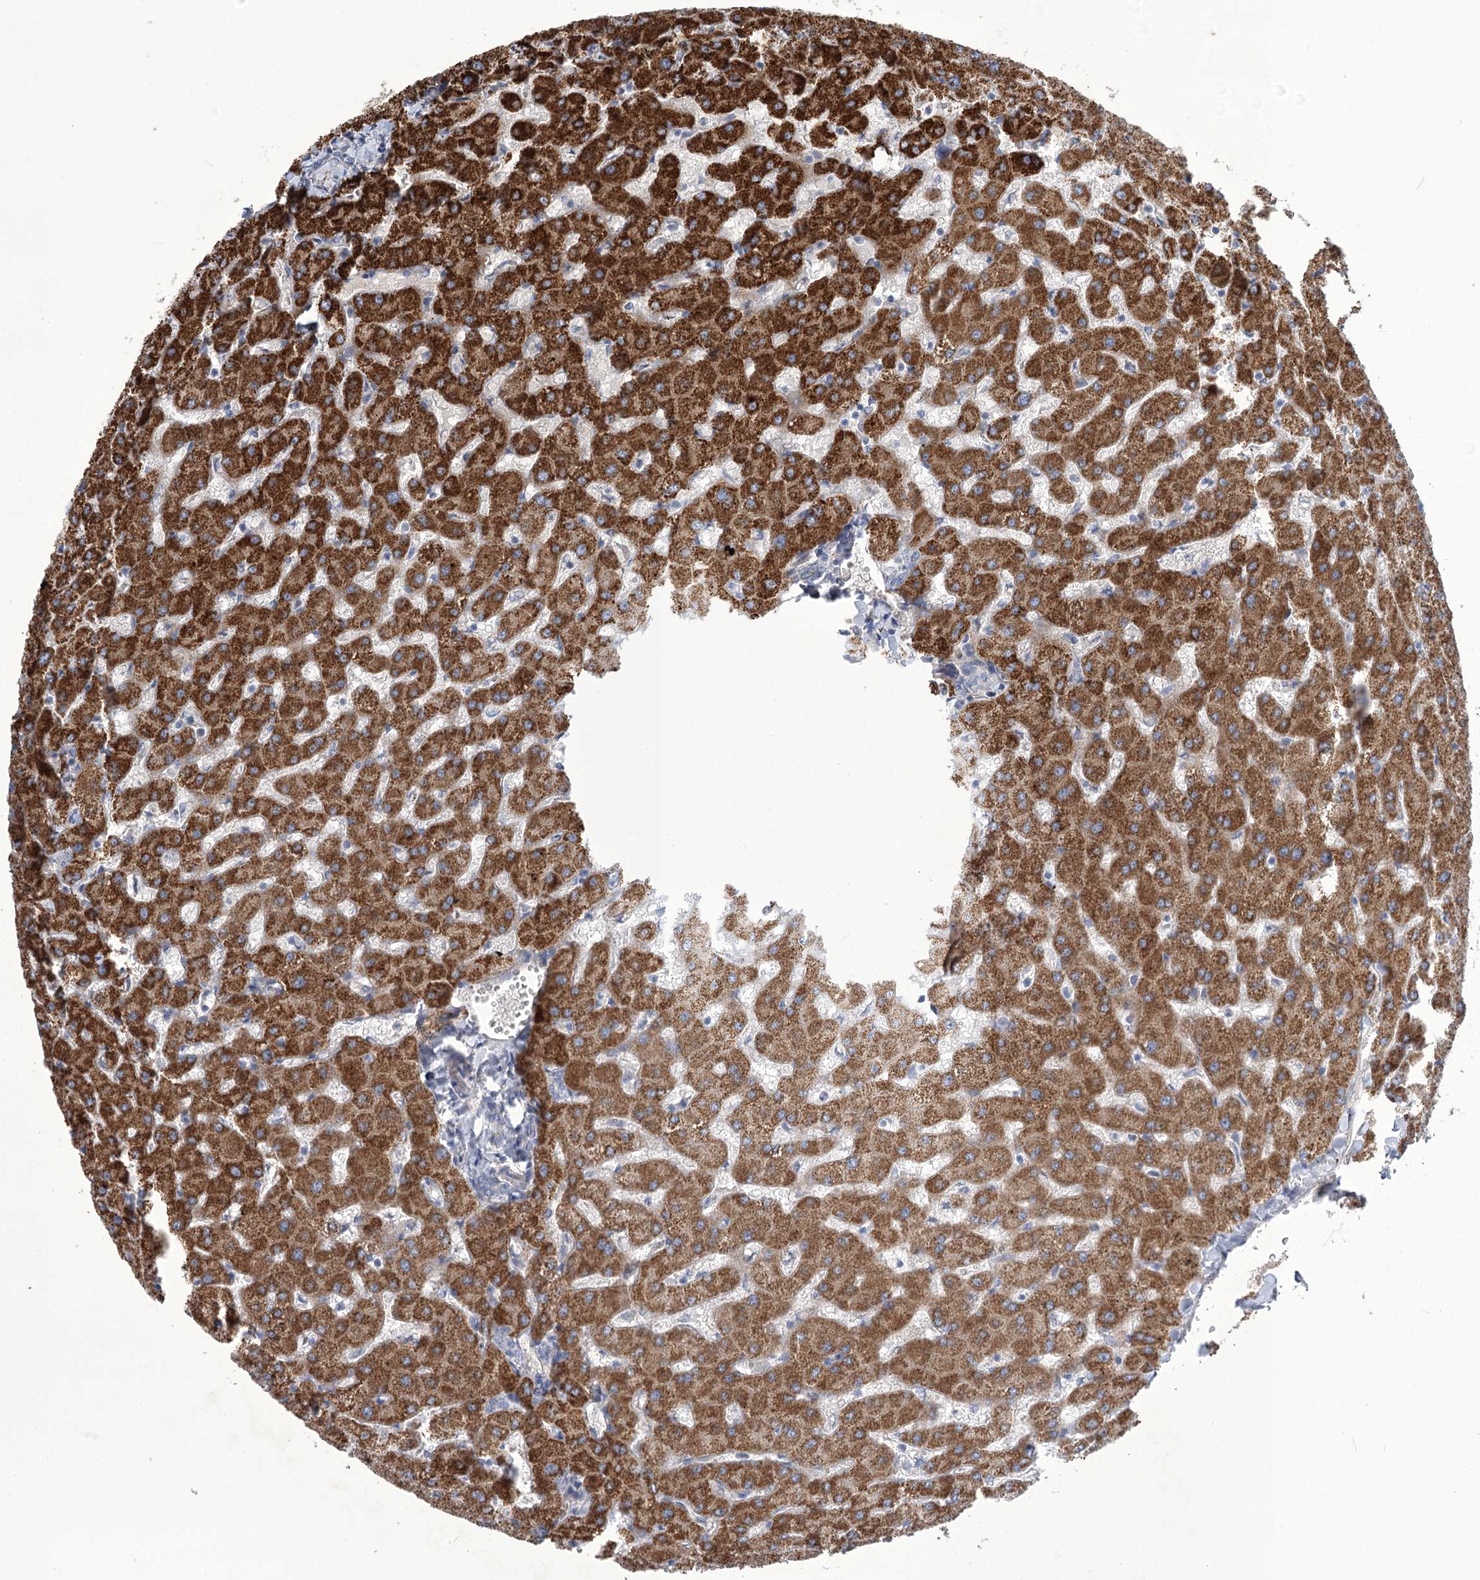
{"staining": {"intensity": "negative", "quantity": "none", "location": "none"}, "tissue": "liver", "cell_type": "Cholangiocytes", "image_type": "normal", "snomed": [{"axis": "morphology", "description": "Normal tissue, NOS"}, {"axis": "topography", "description": "Liver"}], "caption": "The micrograph shows no staining of cholangiocytes in unremarkable liver.", "gene": "ANGPTL3", "patient": {"sex": "female", "age": 63}}